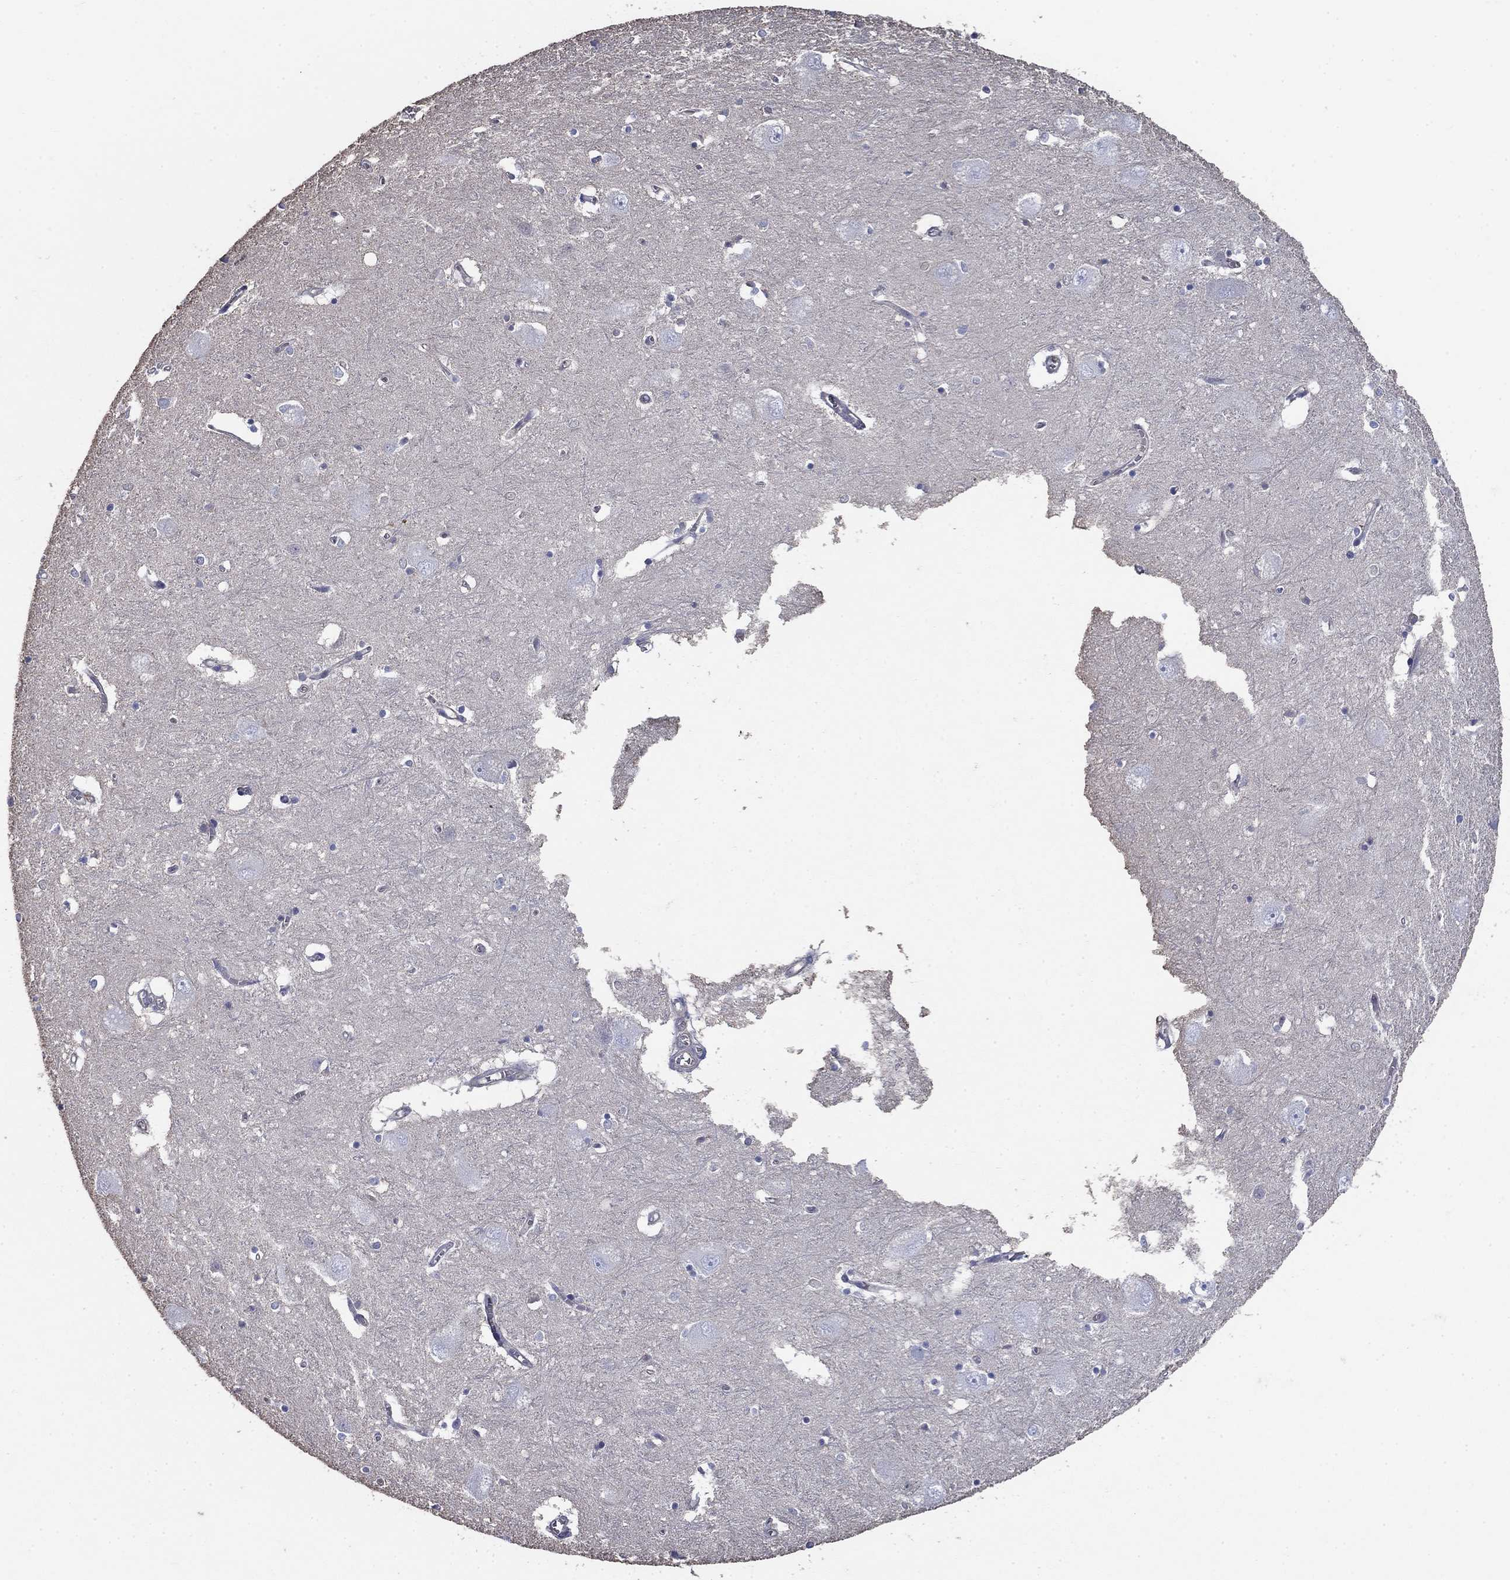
{"staining": {"intensity": "negative", "quantity": "none", "location": "none"}, "tissue": "caudate", "cell_type": "Glial cells", "image_type": "normal", "snomed": [{"axis": "morphology", "description": "Normal tissue, NOS"}, {"axis": "topography", "description": "Lateral ventricle wall"}], "caption": "Normal caudate was stained to show a protein in brown. There is no significant expression in glial cells.", "gene": "FLNC", "patient": {"sex": "male", "age": 54}}